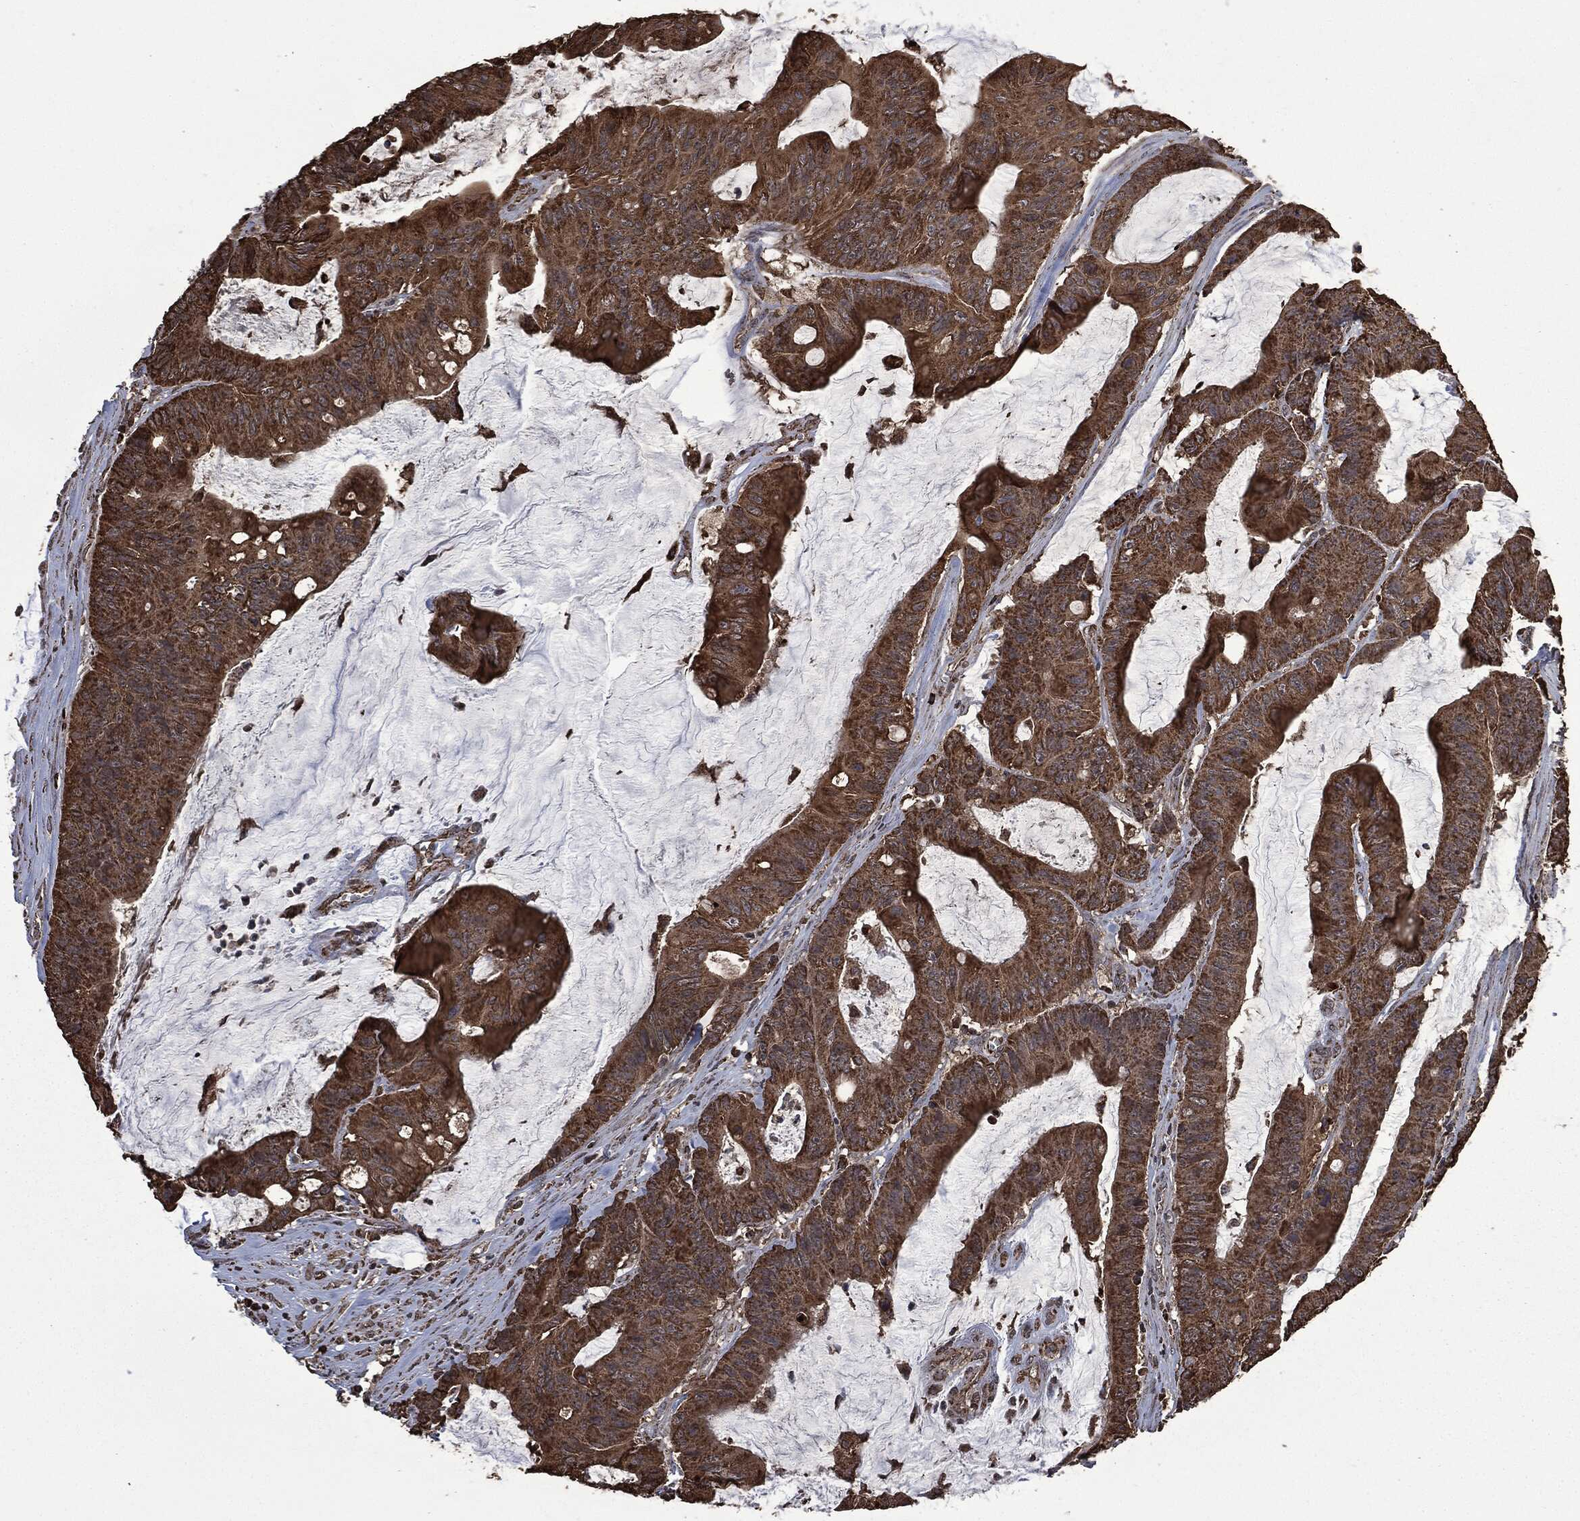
{"staining": {"intensity": "strong", "quantity": ">75%", "location": "cytoplasmic/membranous"}, "tissue": "colorectal cancer", "cell_type": "Tumor cells", "image_type": "cancer", "snomed": [{"axis": "morphology", "description": "Adenocarcinoma, NOS"}, {"axis": "topography", "description": "Colon"}], "caption": "Immunohistochemical staining of colorectal adenocarcinoma demonstrates high levels of strong cytoplasmic/membranous expression in about >75% of tumor cells. (DAB (3,3'-diaminobenzidine) IHC, brown staining for protein, blue staining for nuclei).", "gene": "LIG3", "patient": {"sex": "female", "age": 69}}